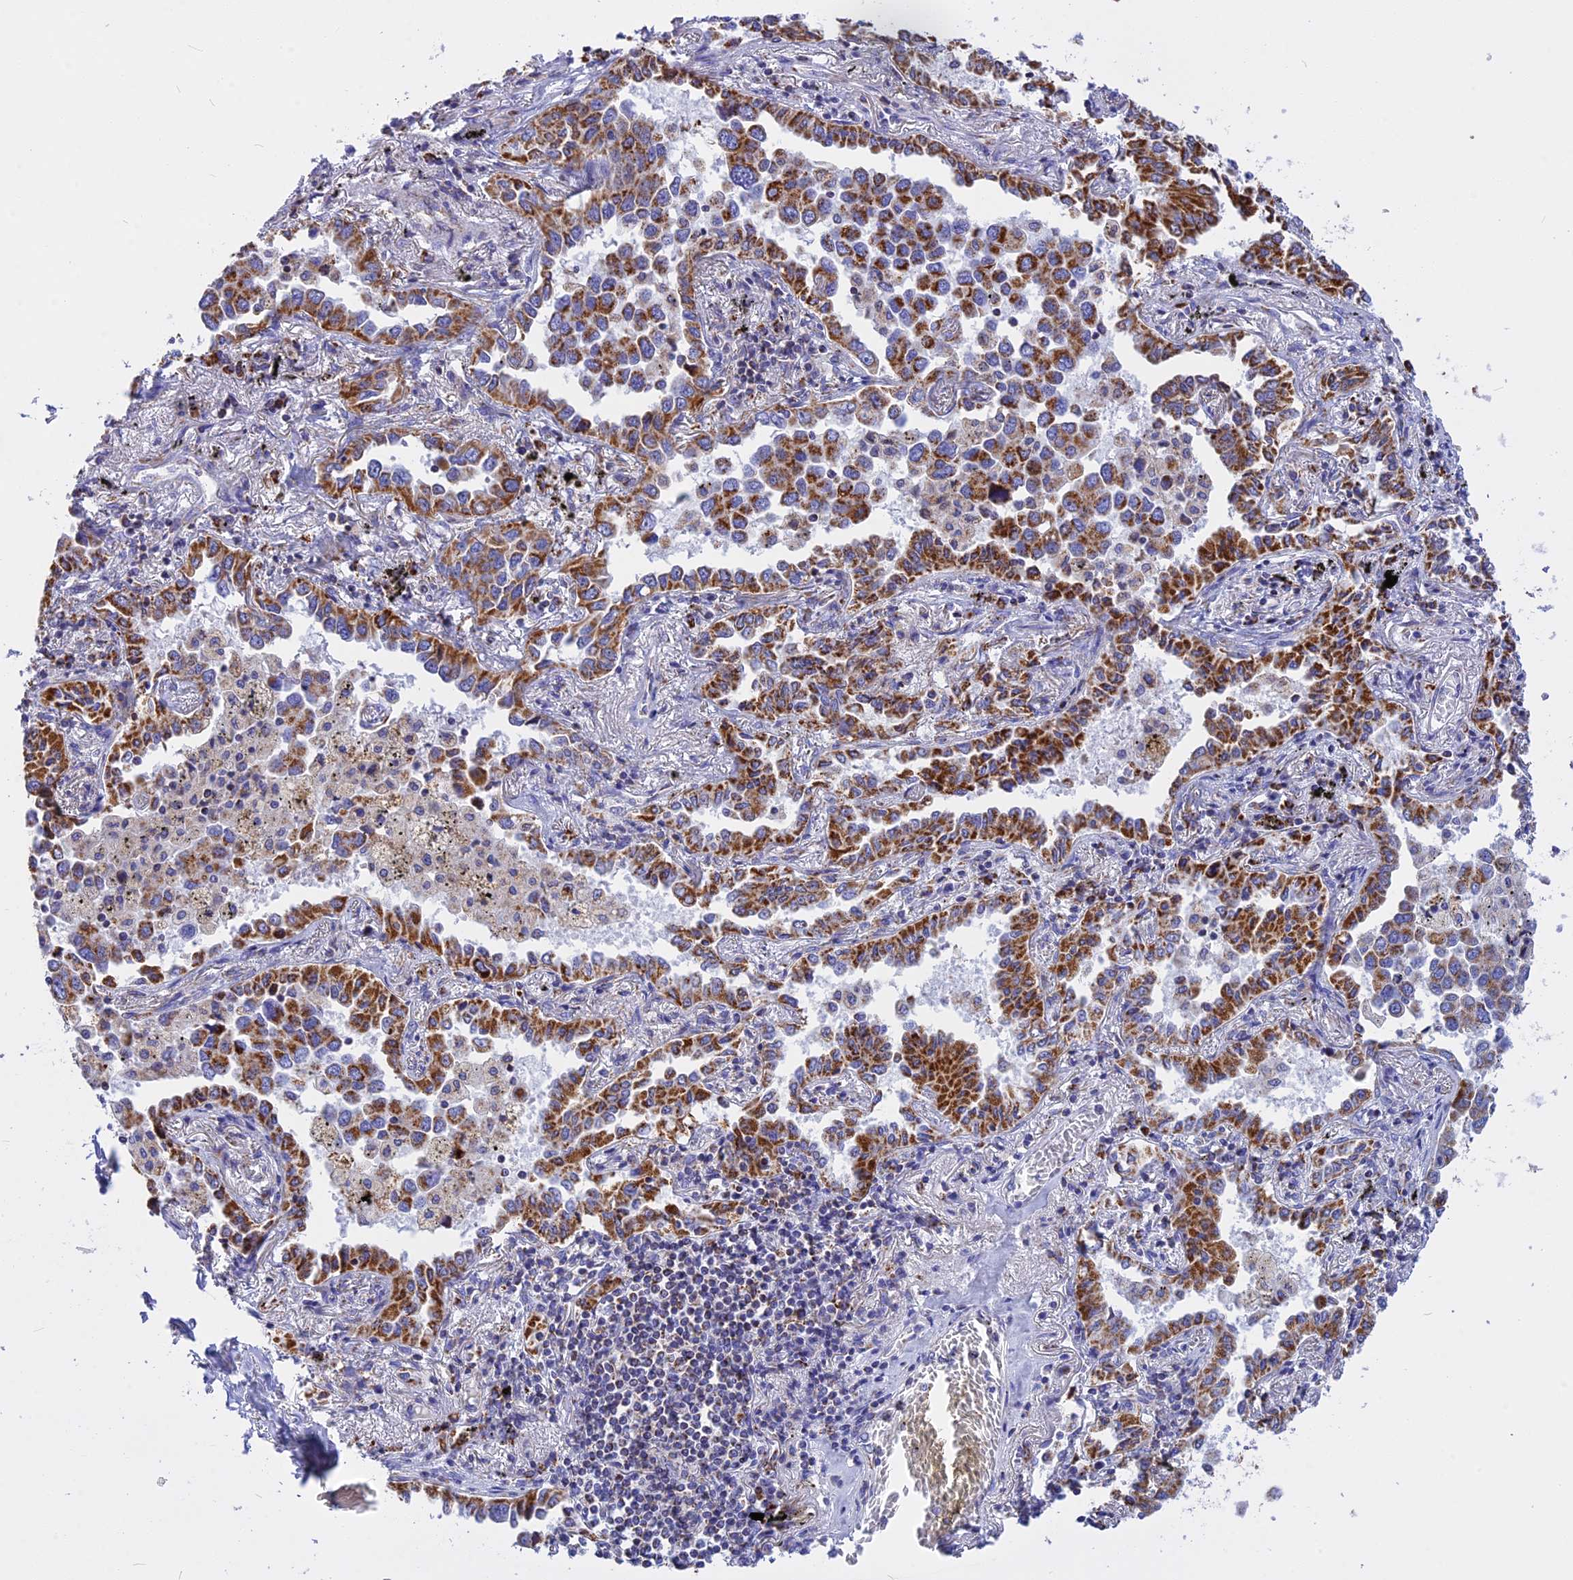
{"staining": {"intensity": "strong", "quantity": ">75%", "location": "cytoplasmic/membranous"}, "tissue": "lung cancer", "cell_type": "Tumor cells", "image_type": "cancer", "snomed": [{"axis": "morphology", "description": "Adenocarcinoma, NOS"}, {"axis": "topography", "description": "Lung"}], "caption": "This histopathology image demonstrates immunohistochemistry staining of lung cancer (adenocarcinoma), with high strong cytoplasmic/membranous expression in approximately >75% of tumor cells.", "gene": "VDAC2", "patient": {"sex": "male", "age": 67}}